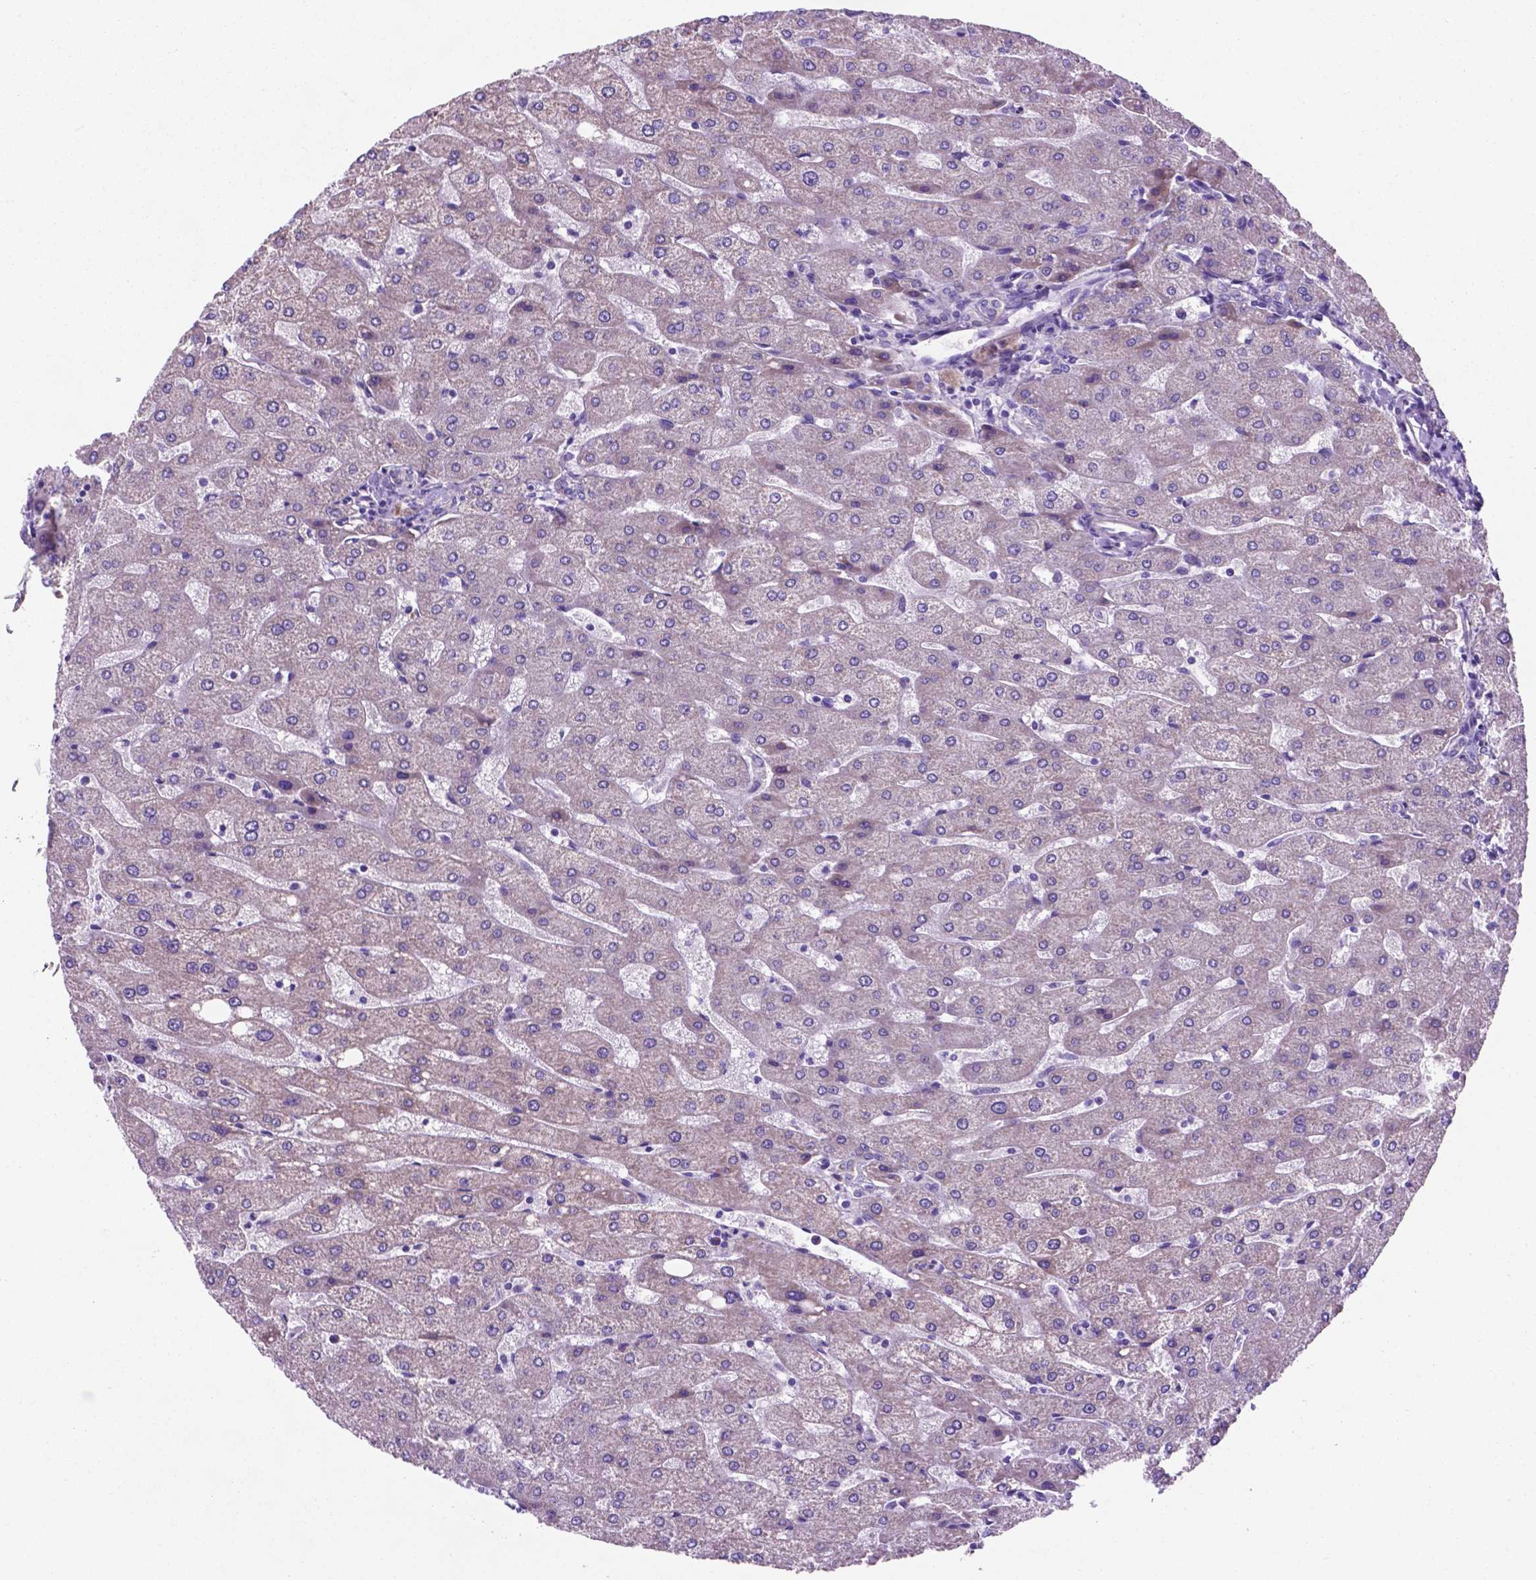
{"staining": {"intensity": "negative", "quantity": "none", "location": "none"}, "tissue": "liver", "cell_type": "Cholangiocytes", "image_type": "normal", "snomed": [{"axis": "morphology", "description": "Normal tissue, NOS"}, {"axis": "topography", "description": "Liver"}], "caption": "DAB immunohistochemical staining of unremarkable liver reveals no significant staining in cholangiocytes.", "gene": "TMEM121B", "patient": {"sex": "male", "age": 67}}